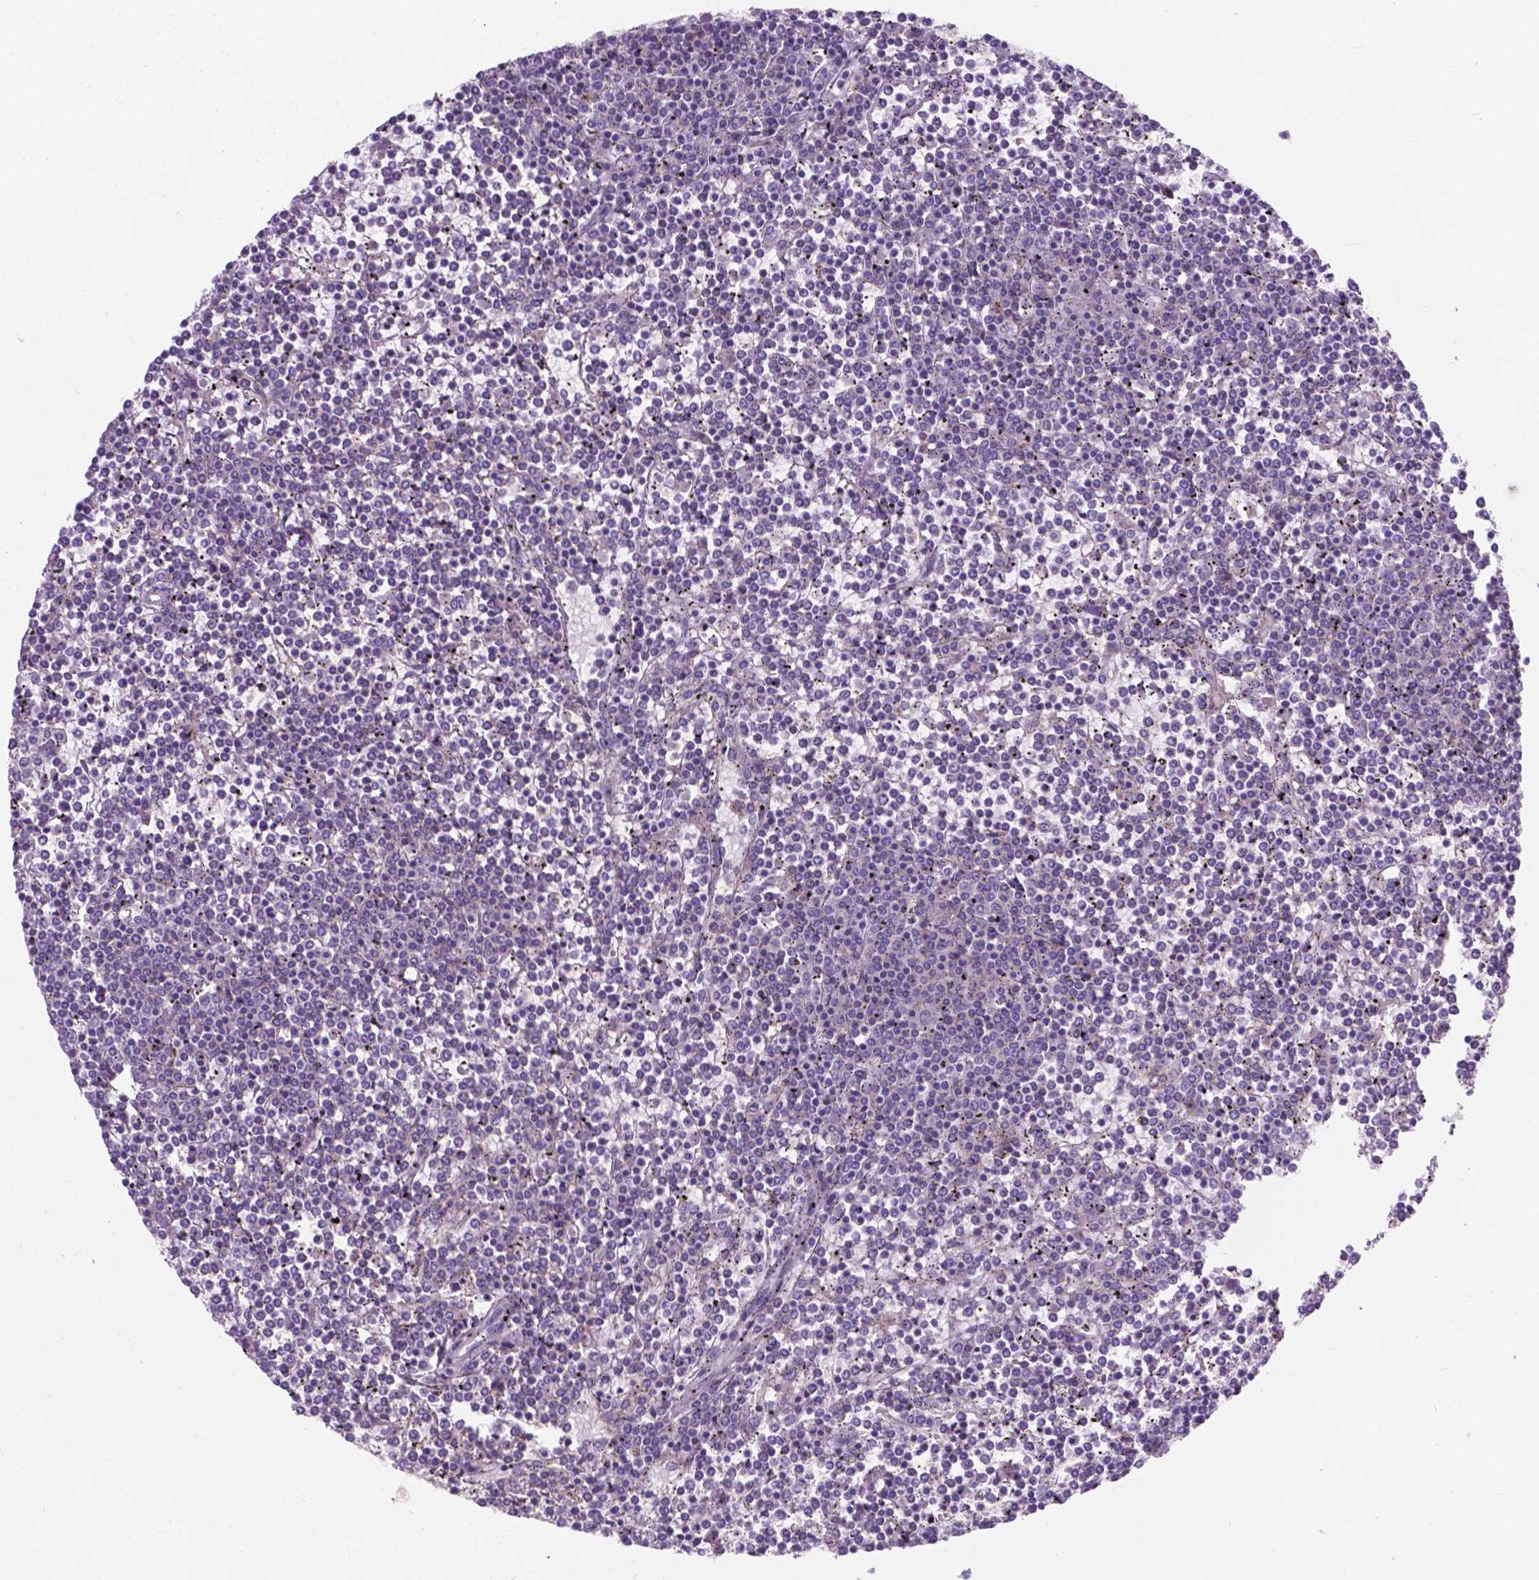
{"staining": {"intensity": "negative", "quantity": "none", "location": "none"}, "tissue": "lymphoma", "cell_type": "Tumor cells", "image_type": "cancer", "snomed": [{"axis": "morphology", "description": "Malignant lymphoma, non-Hodgkin's type, Low grade"}, {"axis": "topography", "description": "Spleen"}], "caption": "This photomicrograph is of low-grade malignant lymphoma, non-Hodgkin's type stained with immunohistochemistry (IHC) to label a protein in brown with the nuclei are counter-stained blue. There is no expression in tumor cells.", "gene": "KIAA0040", "patient": {"sex": "female", "age": 19}}